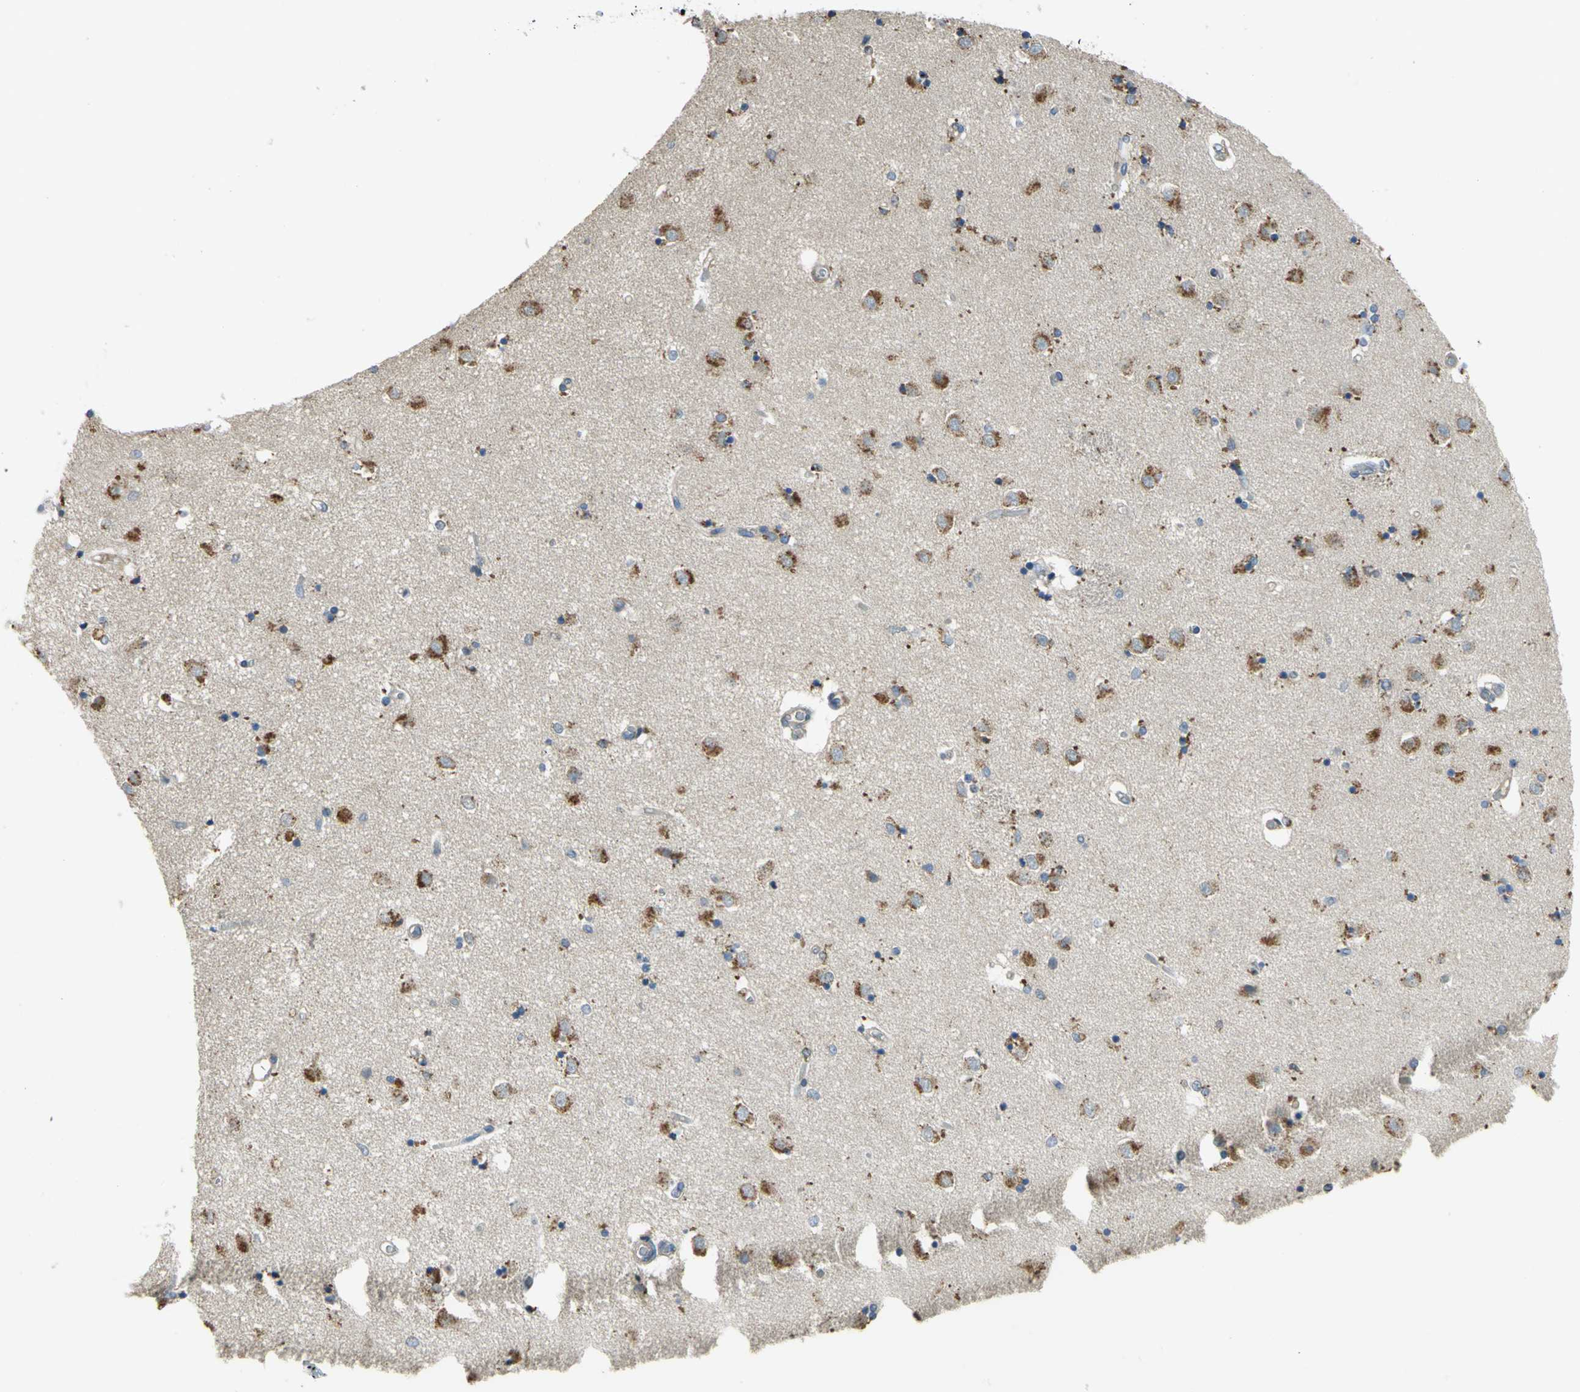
{"staining": {"intensity": "weak", "quantity": "25%-75%", "location": "cytoplasmic/membranous,nuclear"}, "tissue": "caudate", "cell_type": "Glial cells", "image_type": "normal", "snomed": [{"axis": "morphology", "description": "Normal tissue, NOS"}, {"axis": "topography", "description": "Lateral ventricle wall"}], "caption": "This histopathology image reveals immunohistochemistry staining of benign human caudate, with low weak cytoplasmic/membranous,nuclear expression in approximately 25%-75% of glial cells.", "gene": "DIAPH2", "patient": {"sex": "female", "age": 54}}